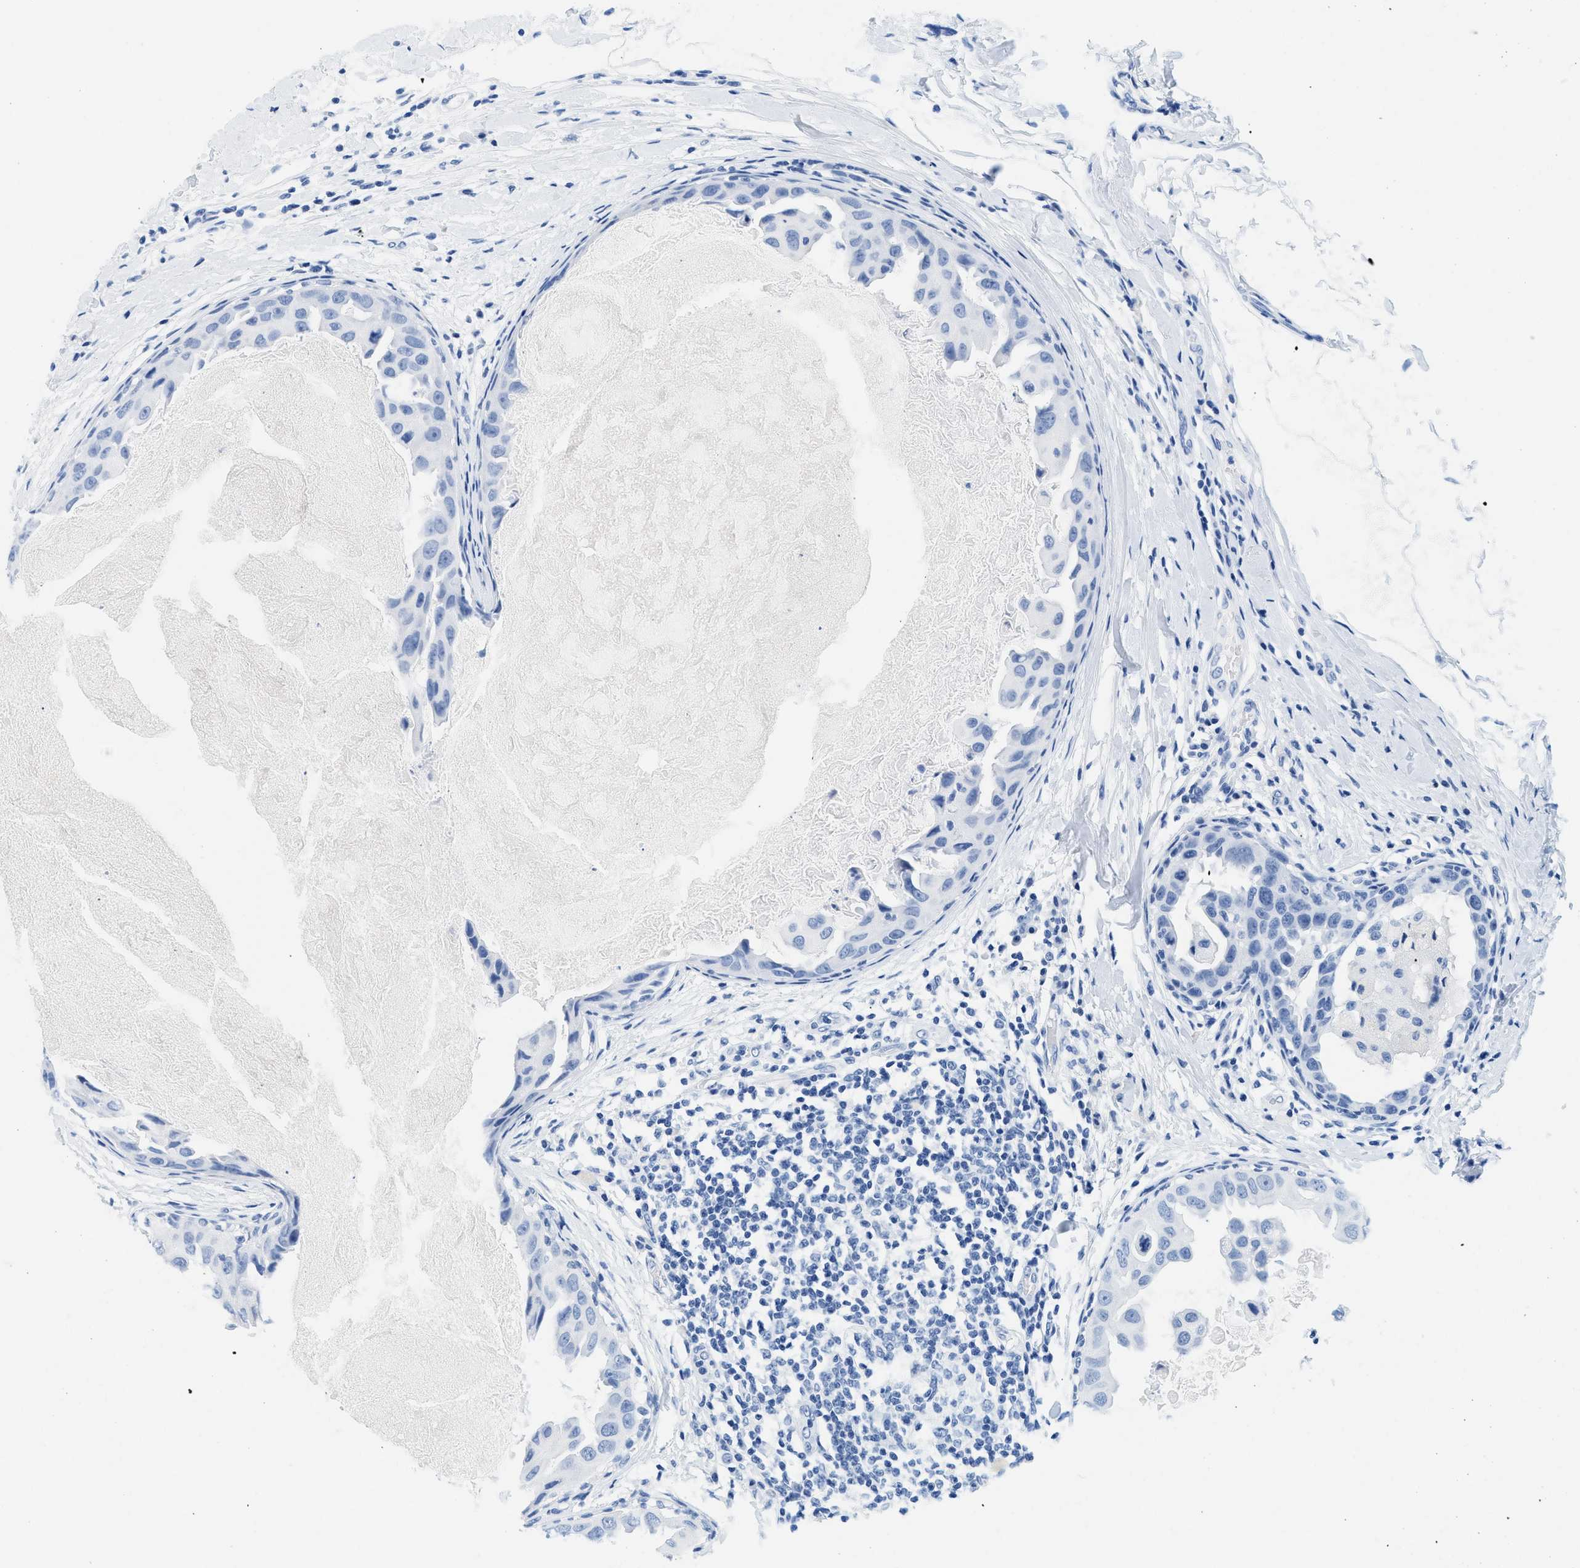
{"staining": {"intensity": "negative", "quantity": "none", "location": "none"}, "tissue": "breast cancer", "cell_type": "Tumor cells", "image_type": "cancer", "snomed": [{"axis": "morphology", "description": "Duct carcinoma"}, {"axis": "topography", "description": "Breast"}], "caption": "Immunohistochemistry of human breast cancer demonstrates no staining in tumor cells. Brightfield microscopy of immunohistochemistry (IHC) stained with DAB (brown) and hematoxylin (blue), captured at high magnification.", "gene": "GSN", "patient": {"sex": "female", "age": 27}}